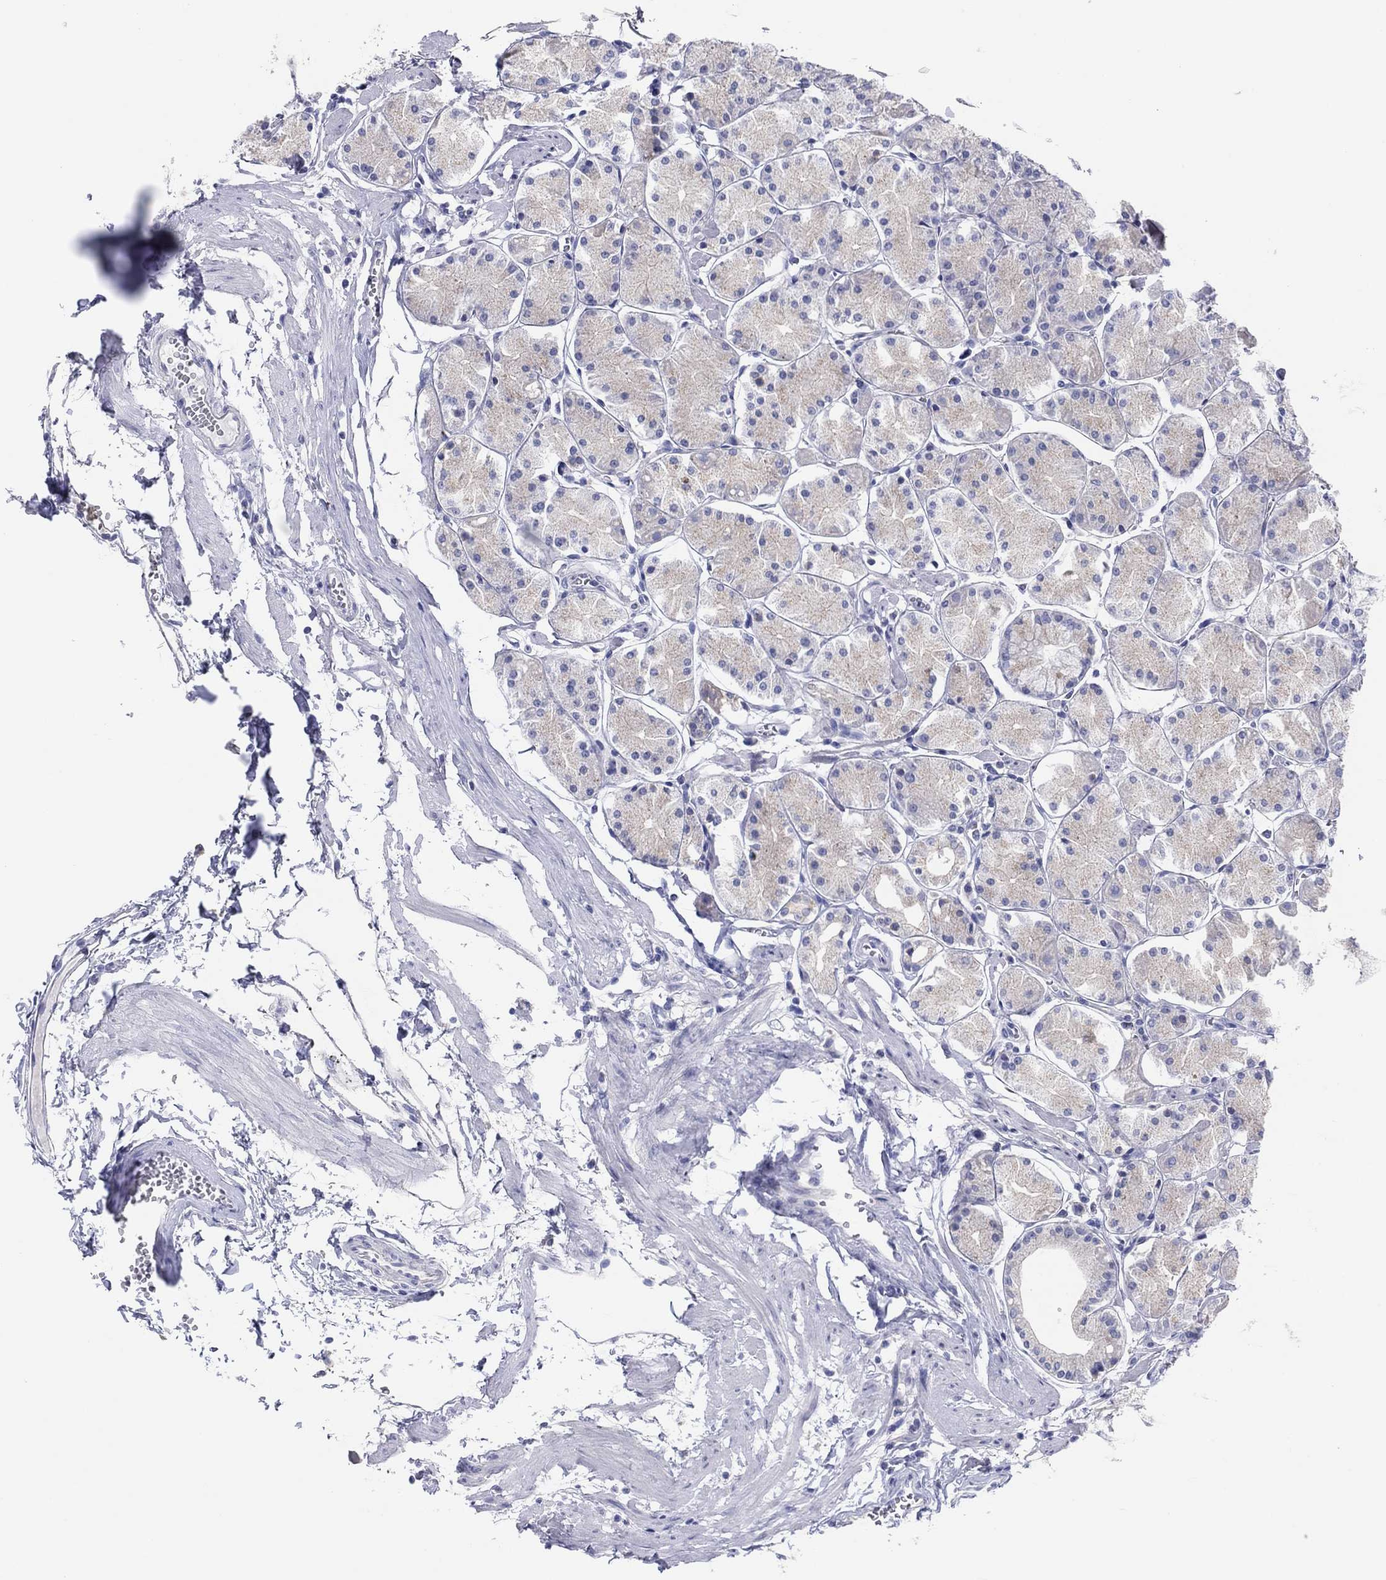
{"staining": {"intensity": "negative", "quantity": "none", "location": "none"}, "tissue": "stomach", "cell_type": "Glandular cells", "image_type": "normal", "snomed": [{"axis": "morphology", "description": "Normal tissue, NOS"}, {"axis": "topography", "description": "Stomach, upper"}], "caption": "IHC histopathology image of unremarkable stomach stained for a protein (brown), which reveals no positivity in glandular cells. Brightfield microscopy of immunohistochemistry stained with DAB (3,3'-diaminobenzidine) (brown) and hematoxylin (blue), captured at high magnification.", "gene": "ERICH3", "patient": {"sex": "male", "age": 60}}